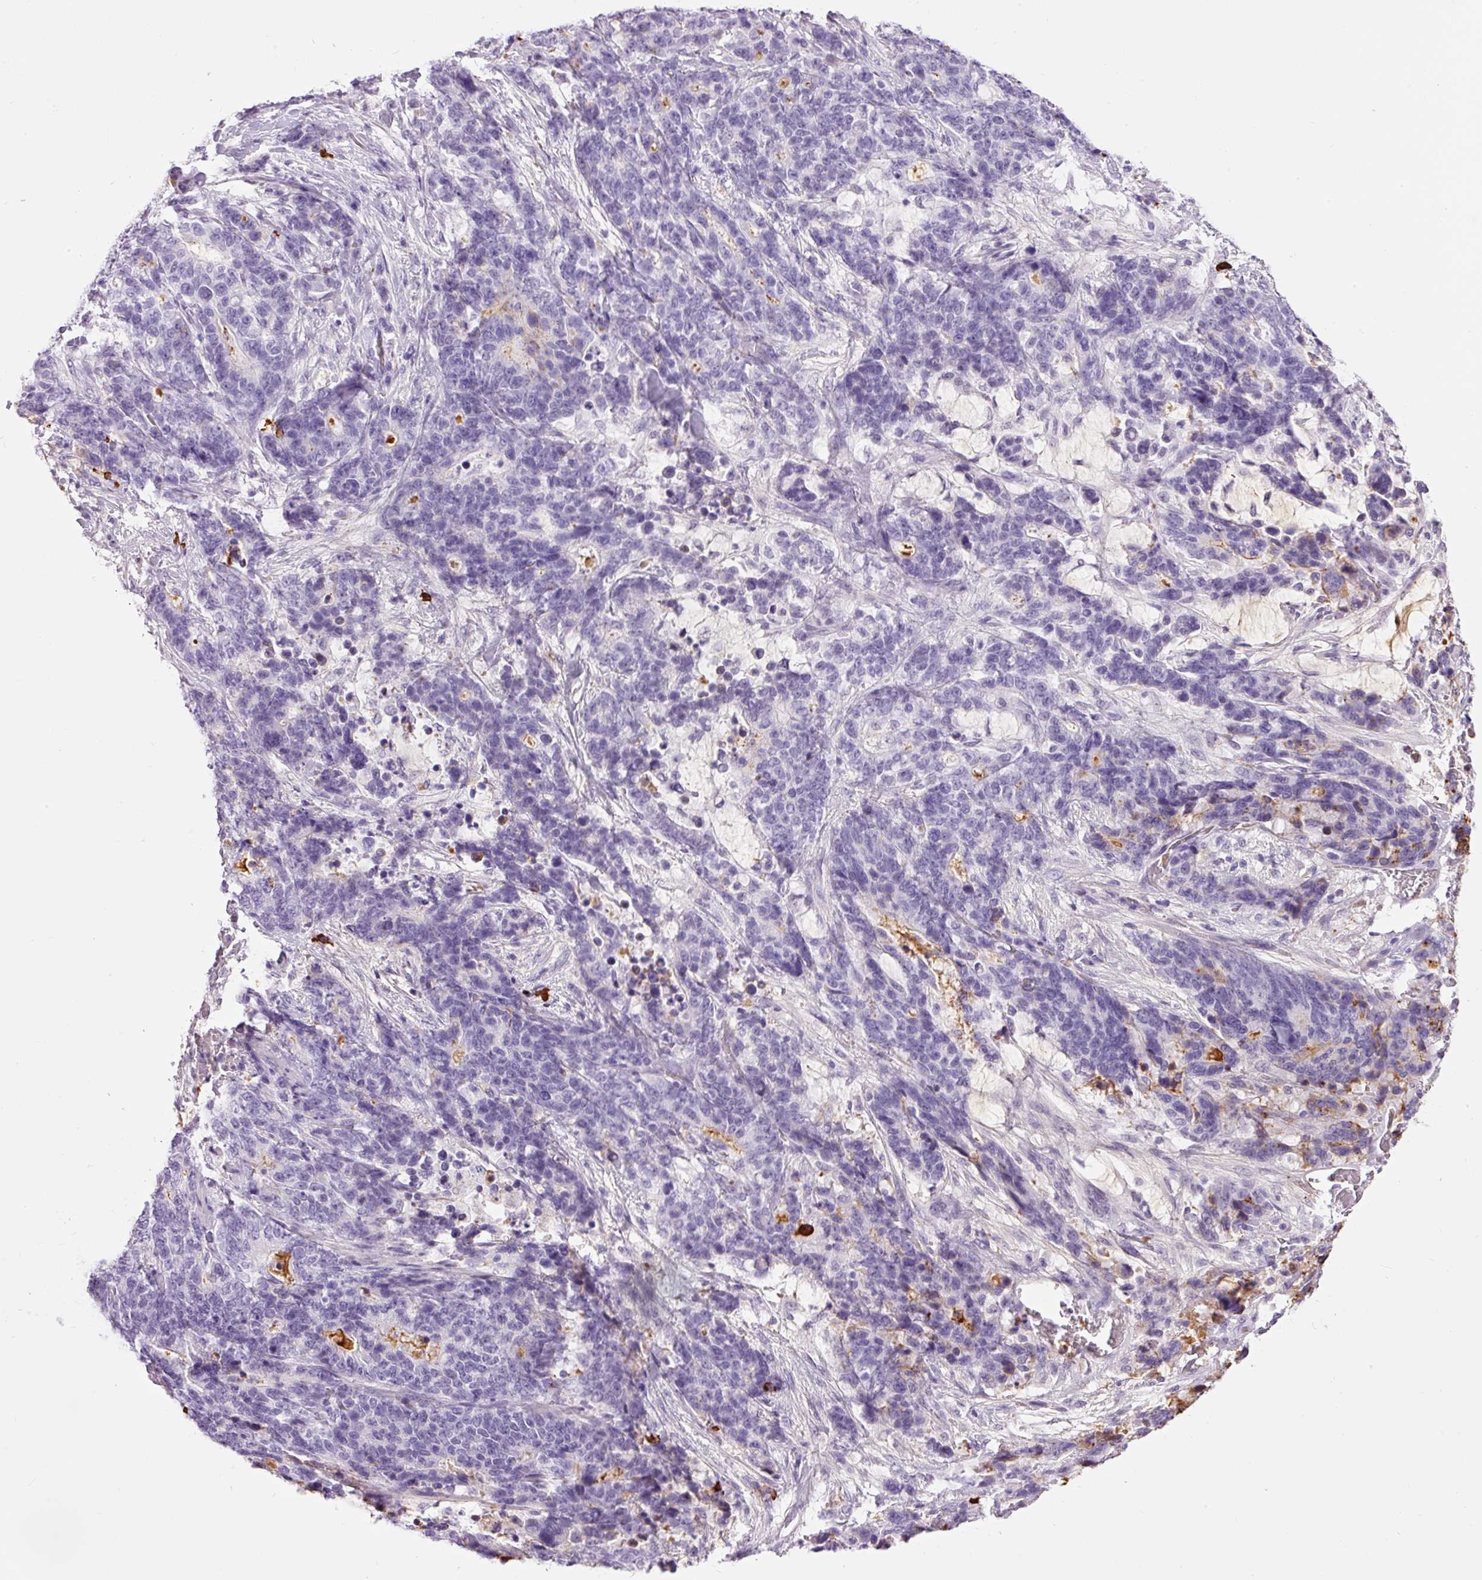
{"staining": {"intensity": "negative", "quantity": "none", "location": "none"}, "tissue": "stomach cancer", "cell_type": "Tumor cells", "image_type": "cancer", "snomed": [{"axis": "morphology", "description": "Normal tissue, NOS"}, {"axis": "morphology", "description": "Adenocarcinoma, NOS"}, {"axis": "topography", "description": "Stomach"}], "caption": "Stomach cancer was stained to show a protein in brown. There is no significant positivity in tumor cells.", "gene": "PRPF38B", "patient": {"sex": "female", "age": 64}}